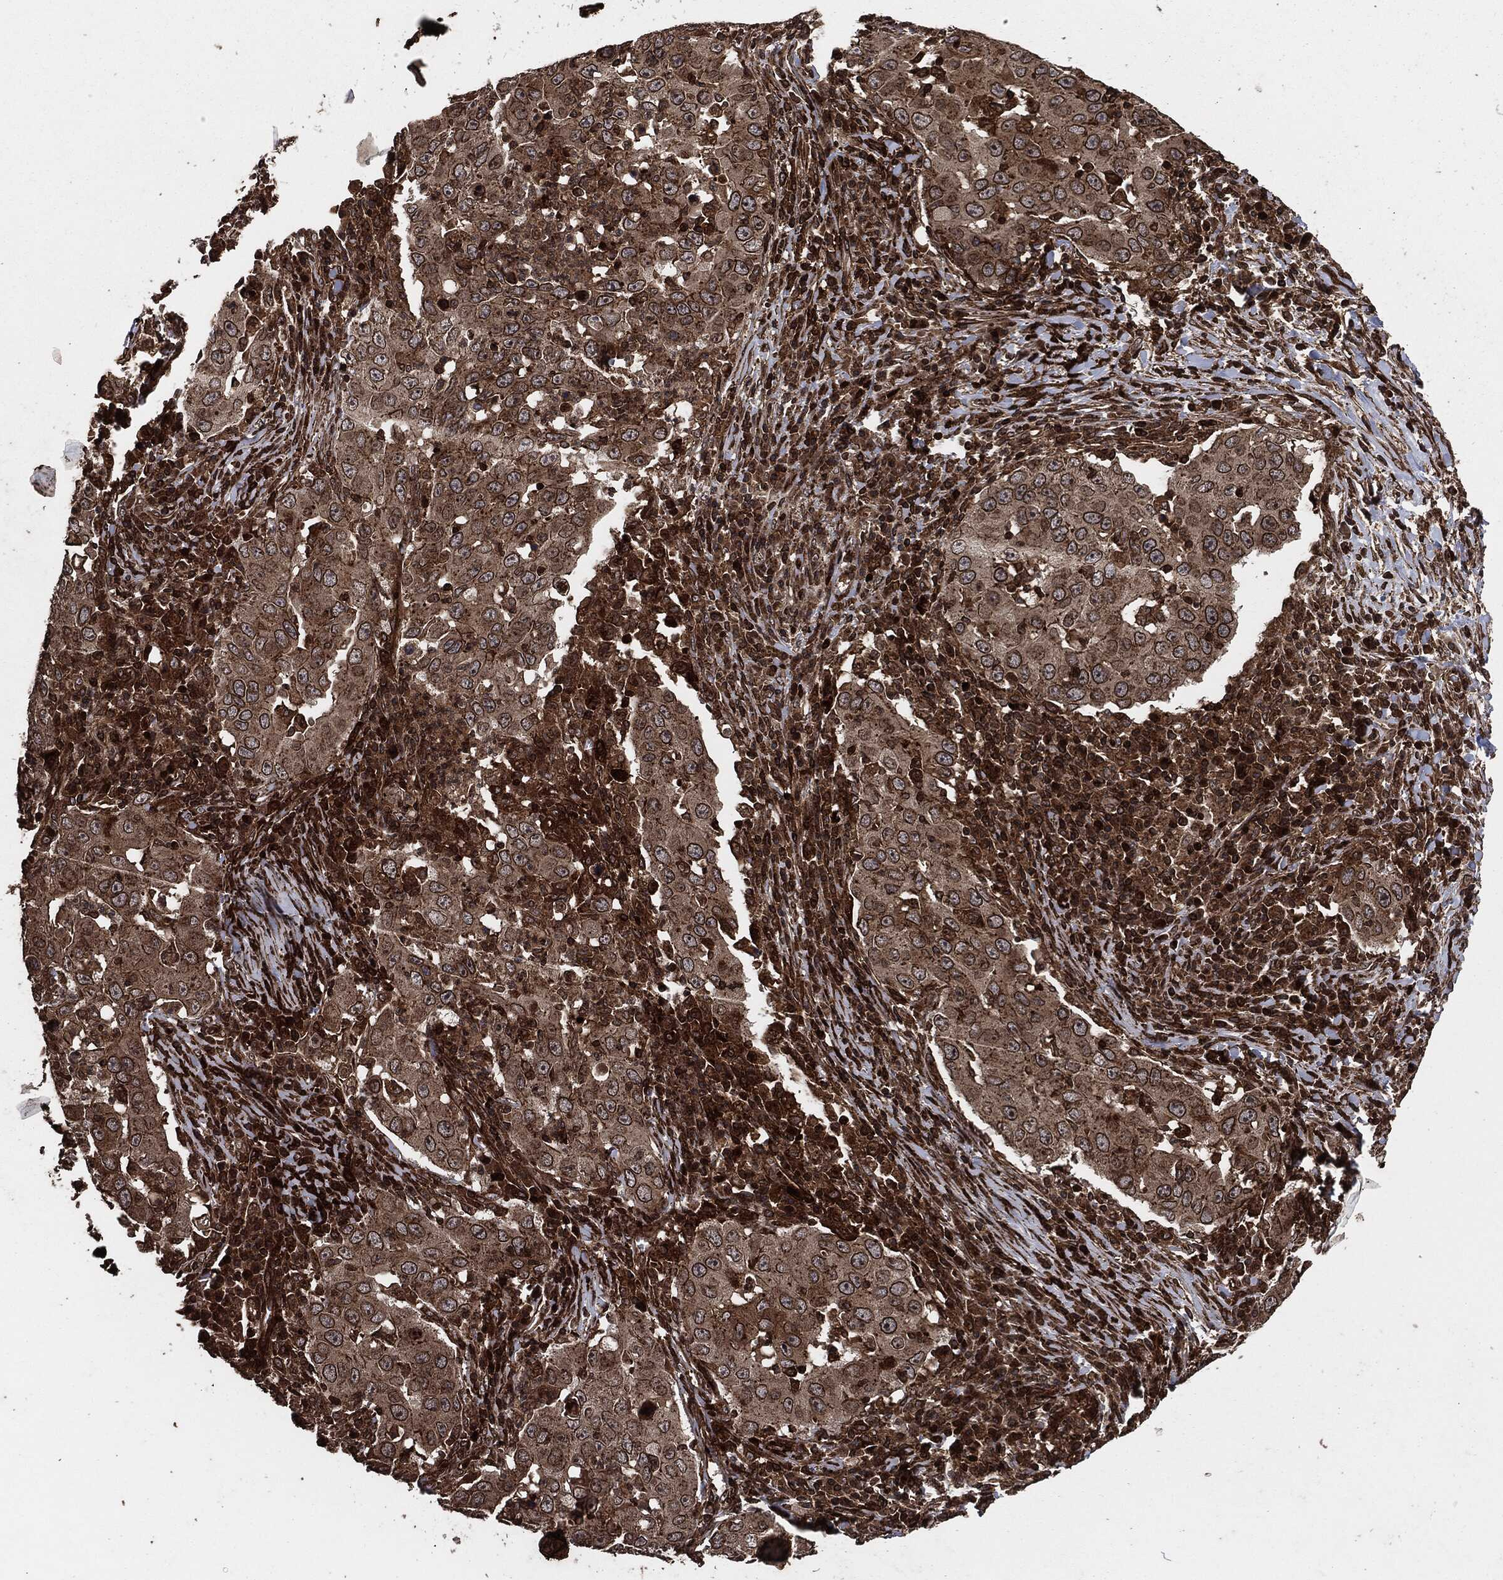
{"staining": {"intensity": "moderate", "quantity": ">75%", "location": "cytoplasmic/membranous,nuclear"}, "tissue": "lung cancer", "cell_type": "Tumor cells", "image_type": "cancer", "snomed": [{"axis": "morphology", "description": "Adenocarcinoma, NOS"}, {"axis": "topography", "description": "Lung"}], "caption": "Moderate cytoplasmic/membranous and nuclear positivity for a protein is seen in approximately >75% of tumor cells of lung adenocarcinoma using immunohistochemistry.", "gene": "IFIT1", "patient": {"sex": "male", "age": 73}}